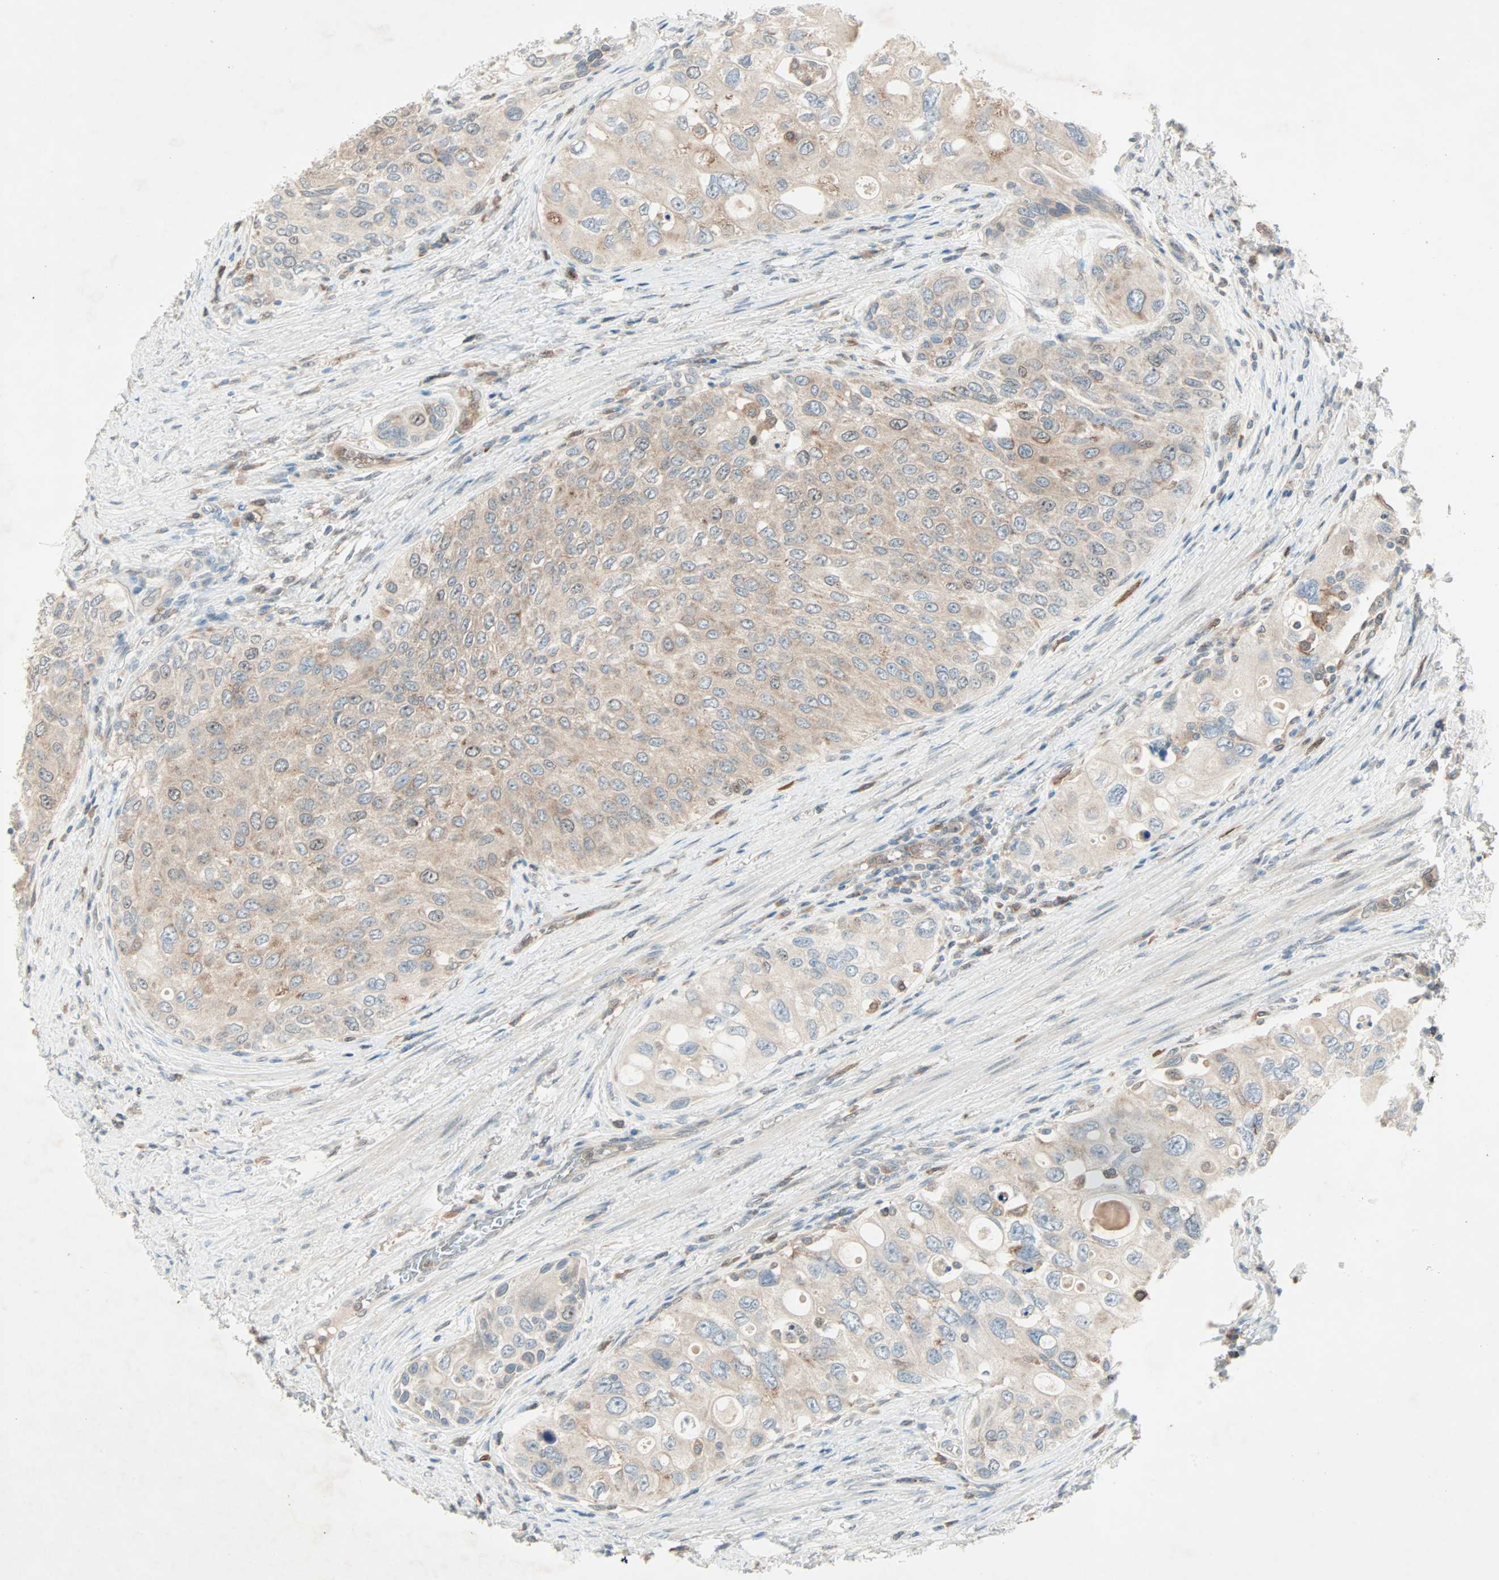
{"staining": {"intensity": "weak", "quantity": "25%-75%", "location": "cytoplasmic/membranous"}, "tissue": "urothelial cancer", "cell_type": "Tumor cells", "image_type": "cancer", "snomed": [{"axis": "morphology", "description": "Urothelial carcinoma, High grade"}, {"axis": "topography", "description": "Urinary bladder"}], "caption": "Immunohistochemistry (IHC) (DAB (3,3'-diaminobenzidine)) staining of urothelial cancer exhibits weak cytoplasmic/membranous protein expression in approximately 25%-75% of tumor cells.", "gene": "SMIM8", "patient": {"sex": "female", "age": 56}}